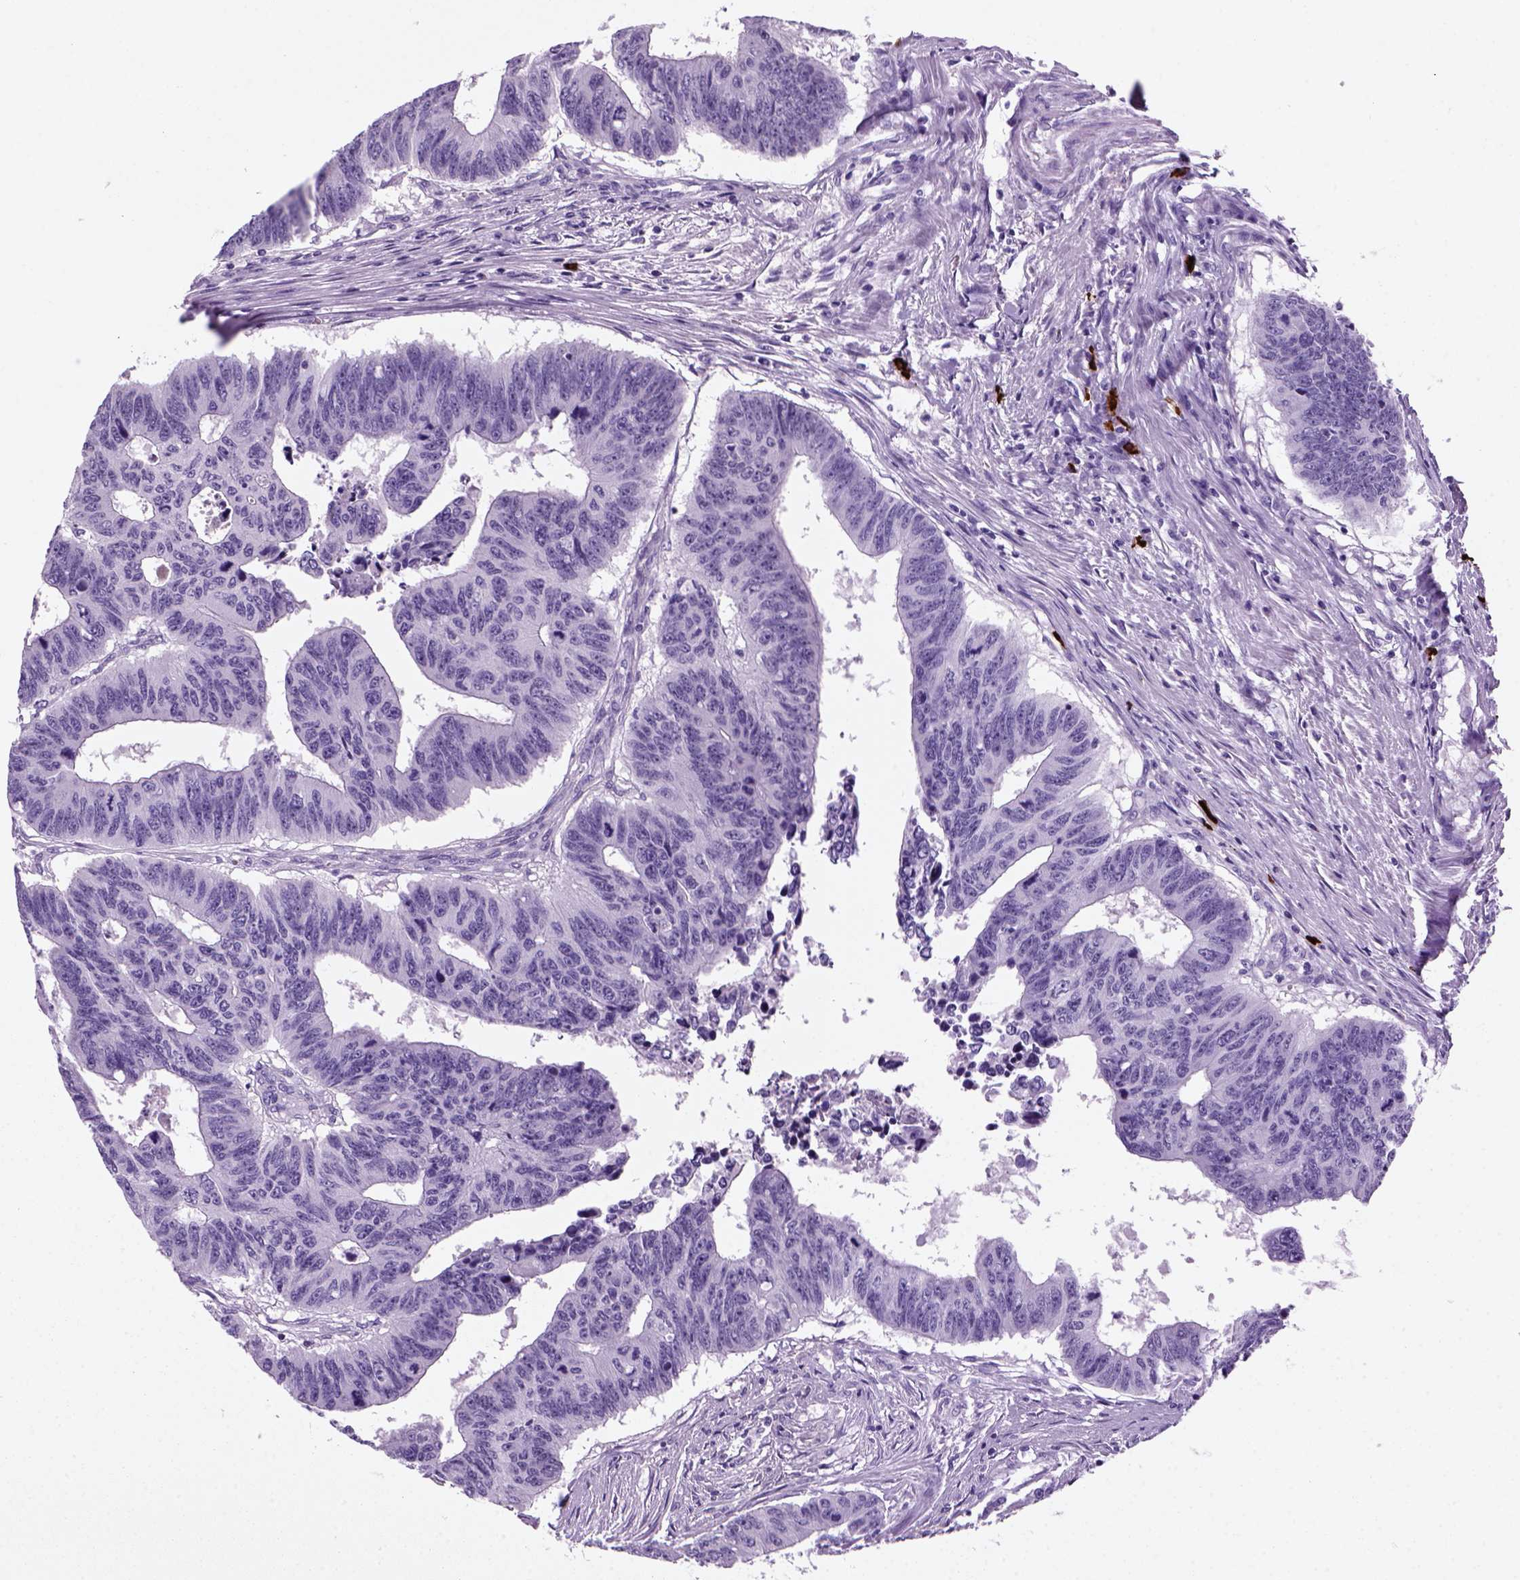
{"staining": {"intensity": "negative", "quantity": "none", "location": "none"}, "tissue": "colorectal cancer", "cell_type": "Tumor cells", "image_type": "cancer", "snomed": [{"axis": "morphology", "description": "Adenocarcinoma, NOS"}, {"axis": "topography", "description": "Rectum"}], "caption": "Image shows no protein expression in tumor cells of colorectal cancer (adenocarcinoma) tissue.", "gene": "MZB1", "patient": {"sex": "female", "age": 85}}